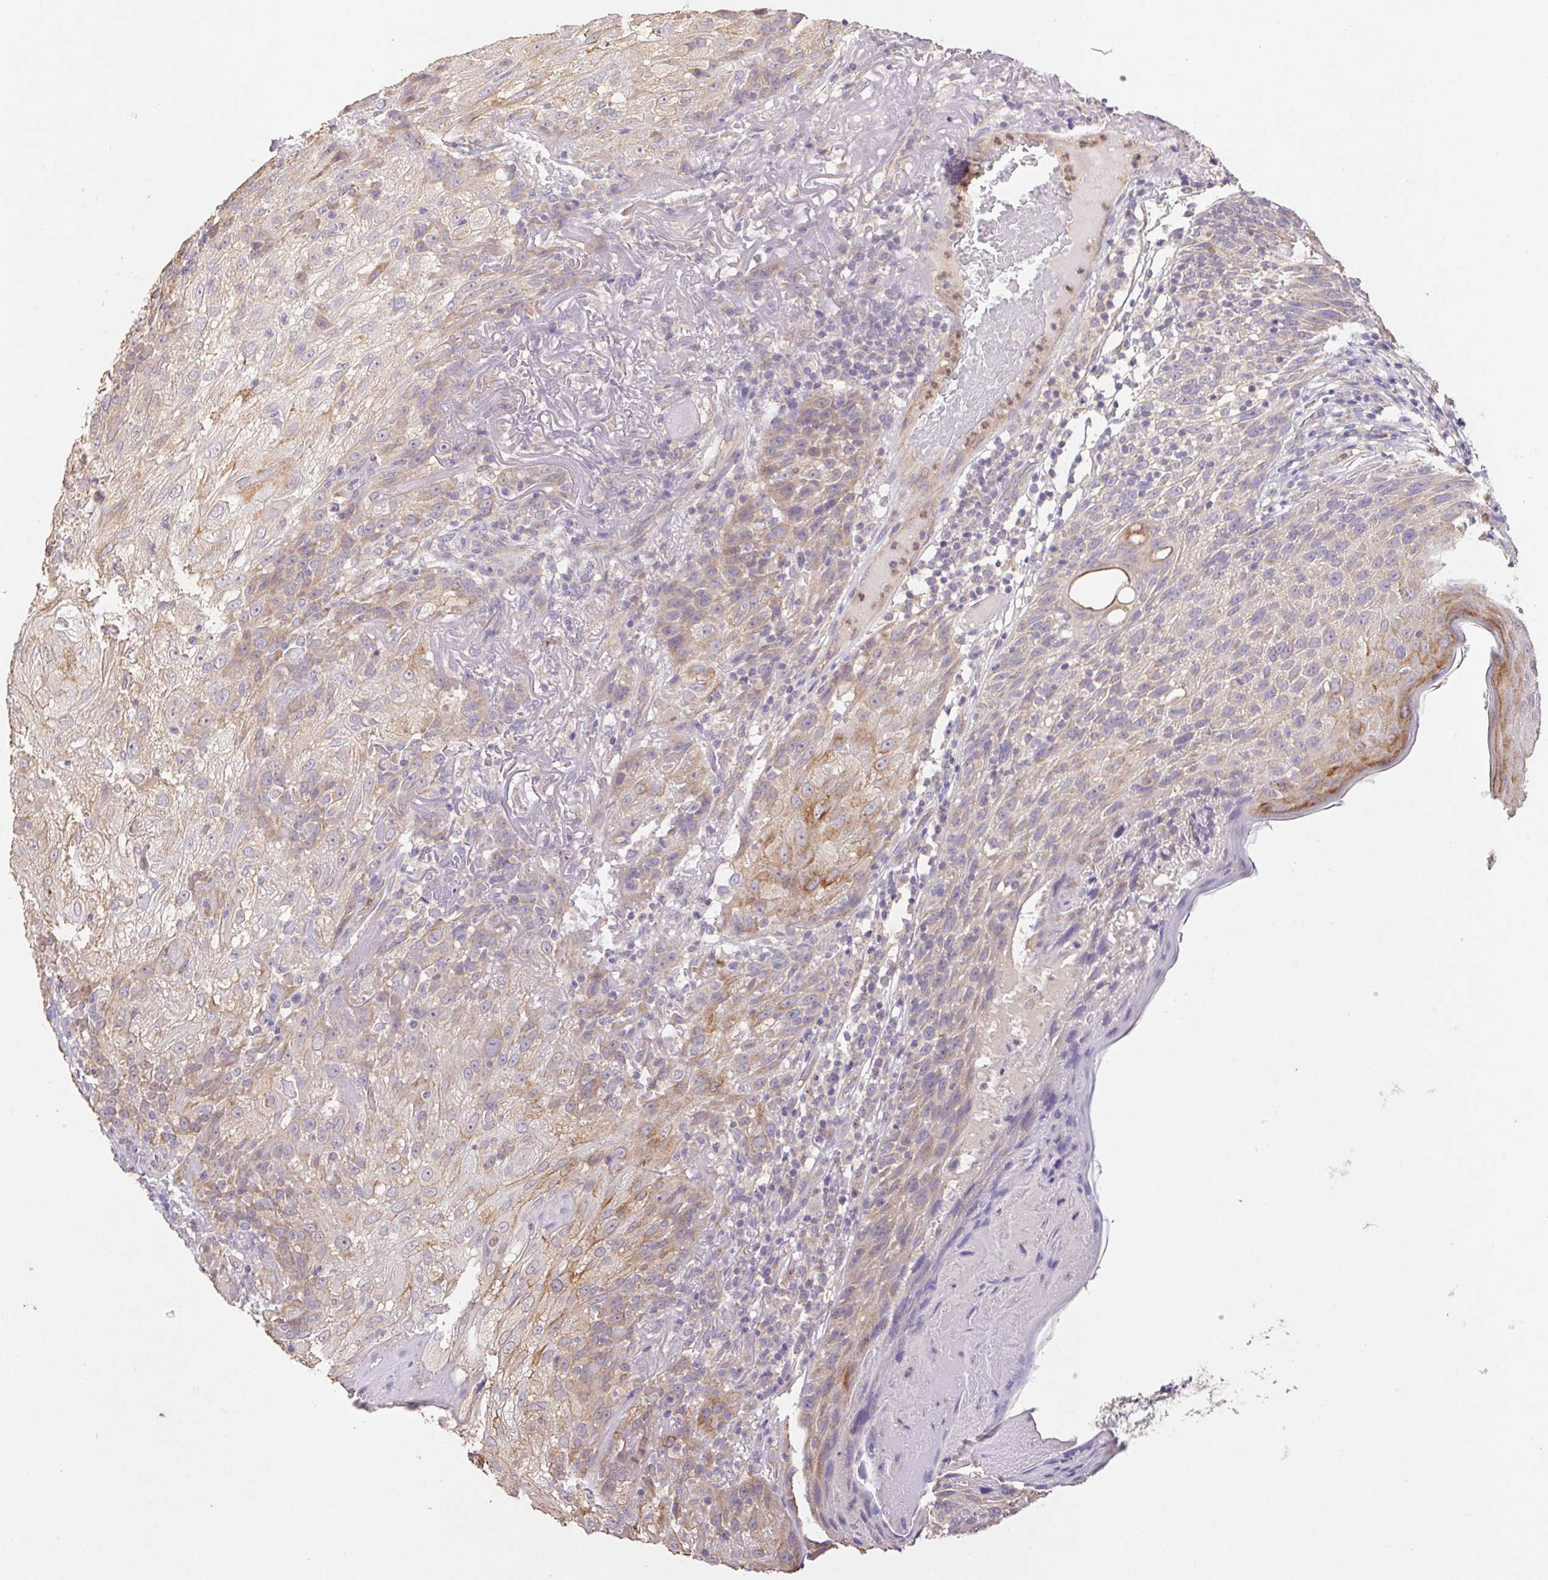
{"staining": {"intensity": "weak", "quantity": "25%-75%", "location": "cytoplasmic/membranous"}, "tissue": "skin cancer", "cell_type": "Tumor cells", "image_type": "cancer", "snomed": [{"axis": "morphology", "description": "Normal tissue, NOS"}, {"axis": "morphology", "description": "Squamous cell carcinoma, NOS"}, {"axis": "topography", "description": "Skin"}], "caption": "The histopathology image exhibits staining of skin cancer, revealing weak cytoplasmic/membranous protein positivity (brown color) within tumor cells.", "gene": "RAB11A", "patient": {"sex": "female", "age": 83}}